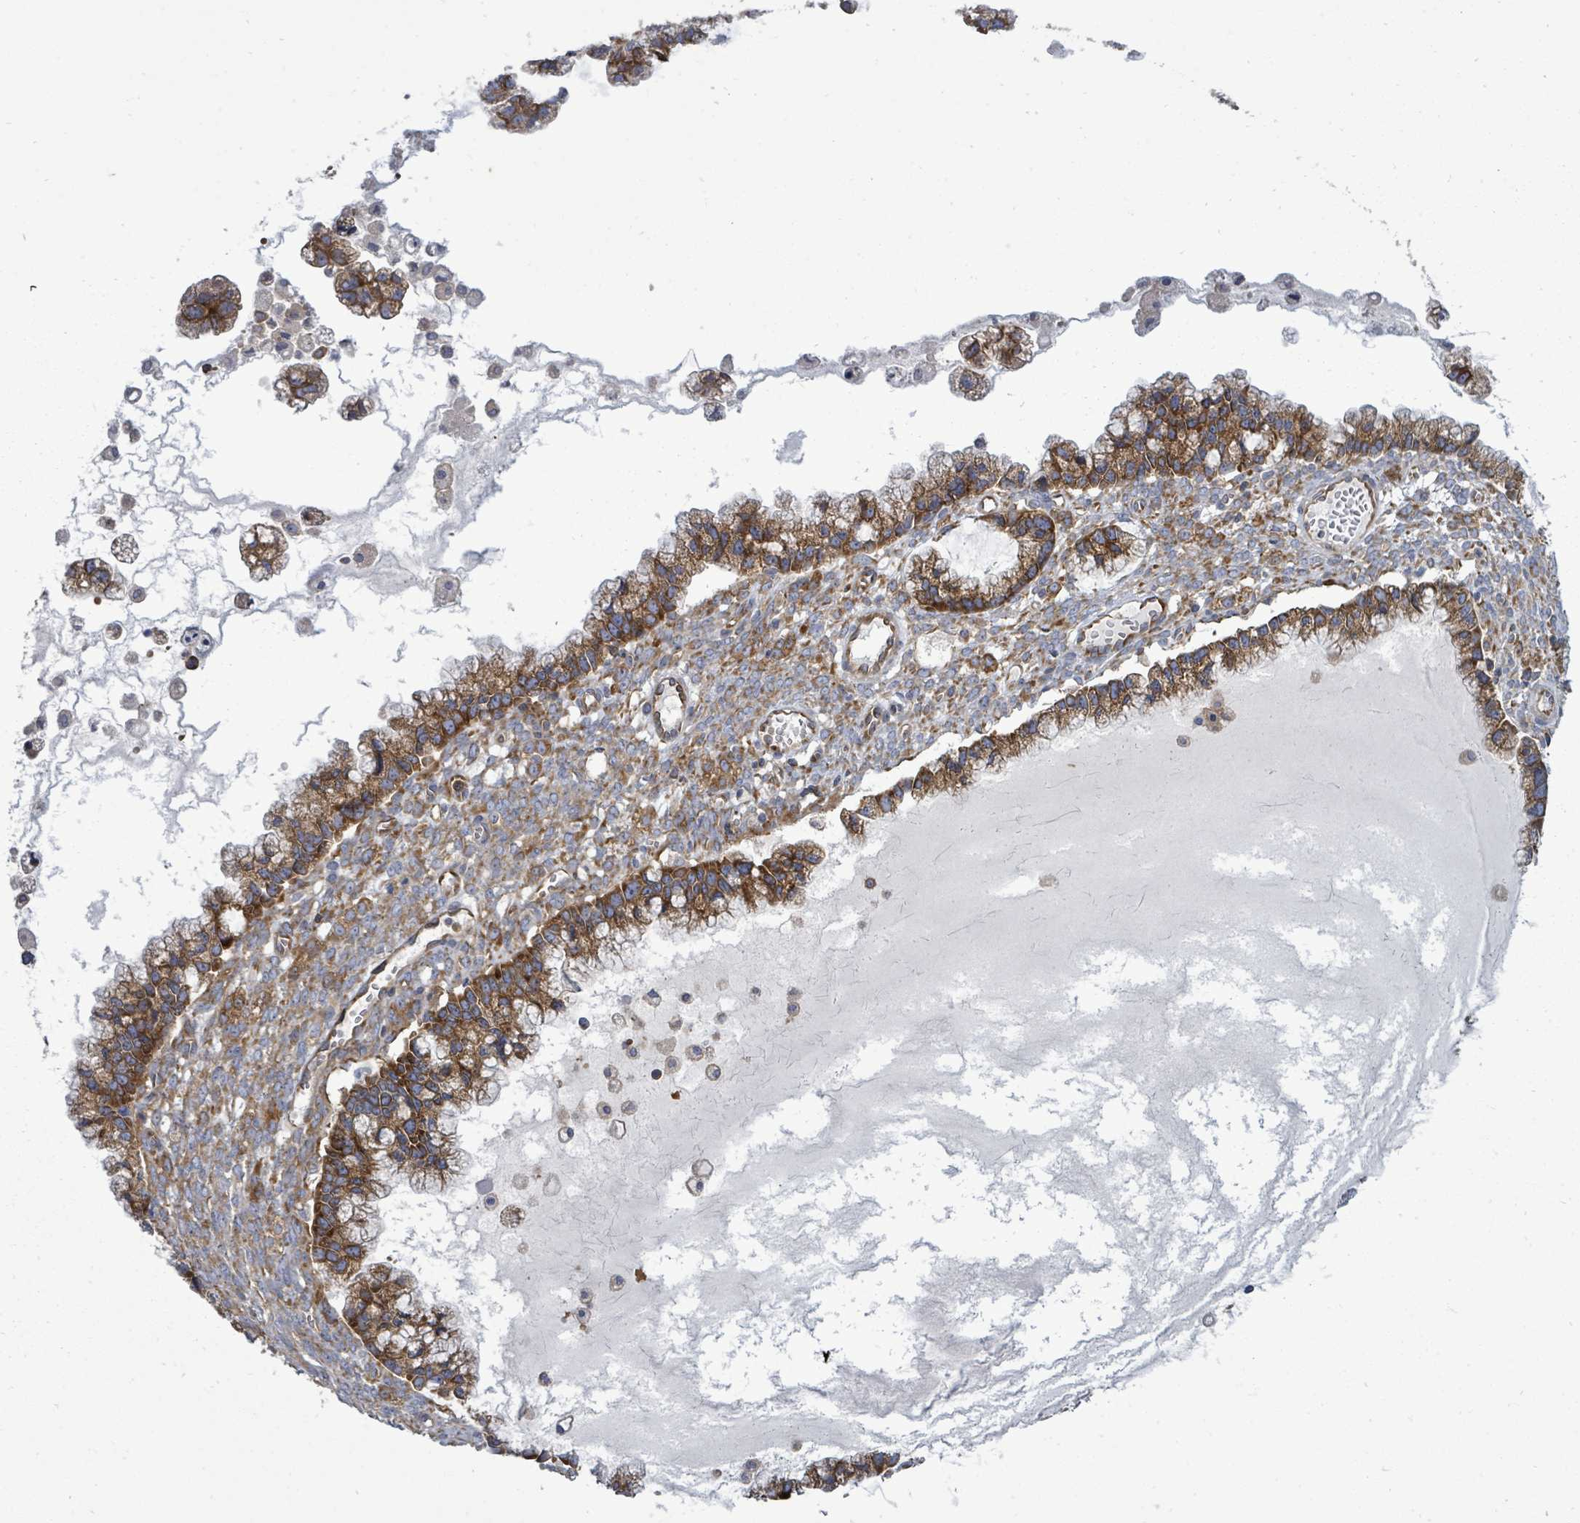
{"staining": {"intensity": "moderate", "quantity": ">75%", "location": "cytoplasmic/membranous"}, "tissue": "ovarian cancer", "cell_type": "Tumor cells", "image_type": "cancer", "snomed": [{"axis": "morphology", "description": "Cystadenocarcinoma, mucinous, NOS"}, {"axis": "topography", "description": "Ovary"}], "caption": "Immunohistochemistry (IHC) of human ovarian mucinous cystadenocarcinoma displays medium levels of moderate cytoplasmic/membranous expression in approximately >75% of tumor cells.", "gene": "EIF3C", "patient": {"sex": "female", "age": 72}}